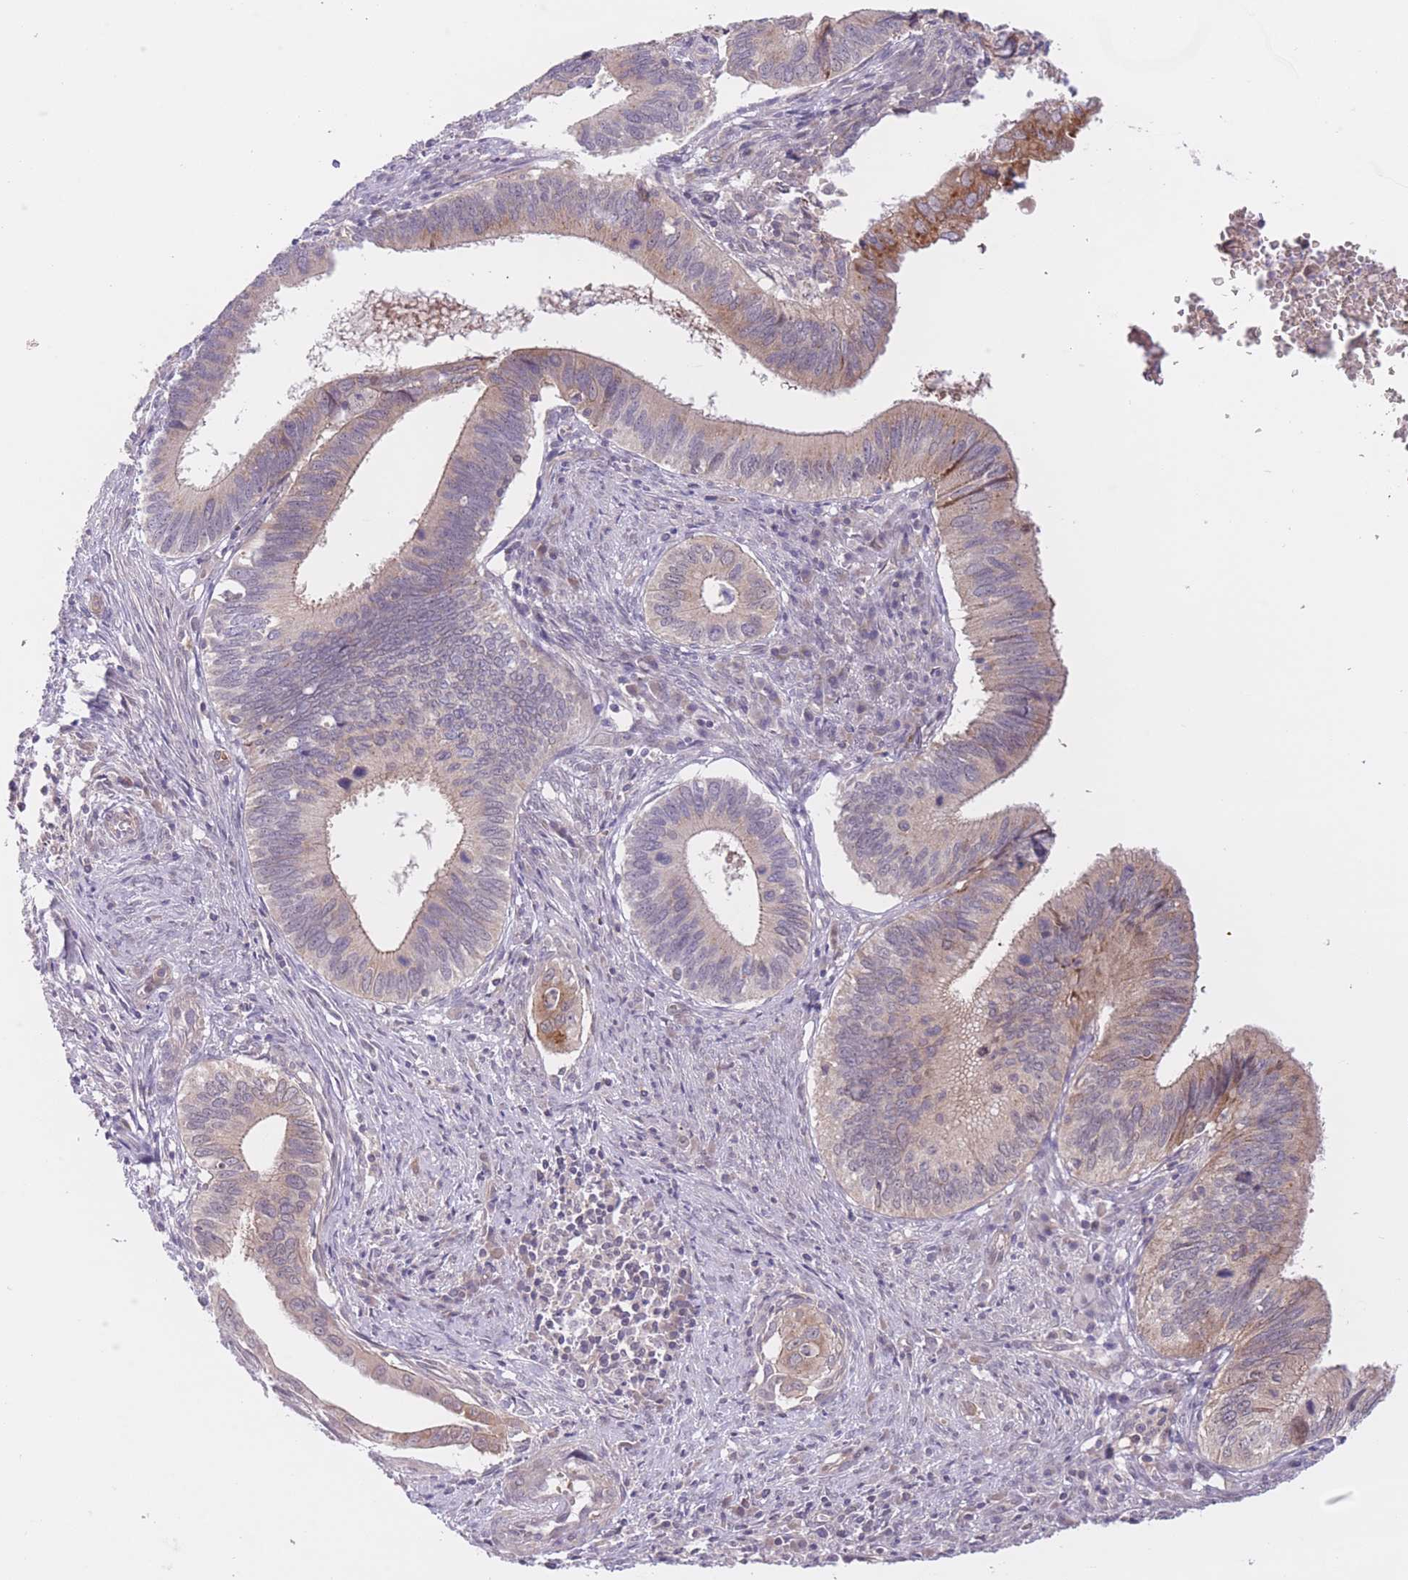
{"staining": {"intensity": "weak", "quantity": "25%-75%", "location": "cytoplasmic/membranous"}, "tissue": "cervical cancer", "cell_type": "Tumor cells", "image_type": "cancer", "snomed": [{"axis": "morphology", "description": "Adenocarcinoma, NOS"}, {"axis": "topography", "description": "Cervix"}], "caption": "The image displays staining of adenocarcinoma (cervical), revealing weak cytoplasmic/membranous protein positivity (brown color) within tumor cells. (DAB IHC, brown staining for protein, blue staining for nuclei).", "gene": "FUT5", "patient": {"sex": "female", "age": 42}}